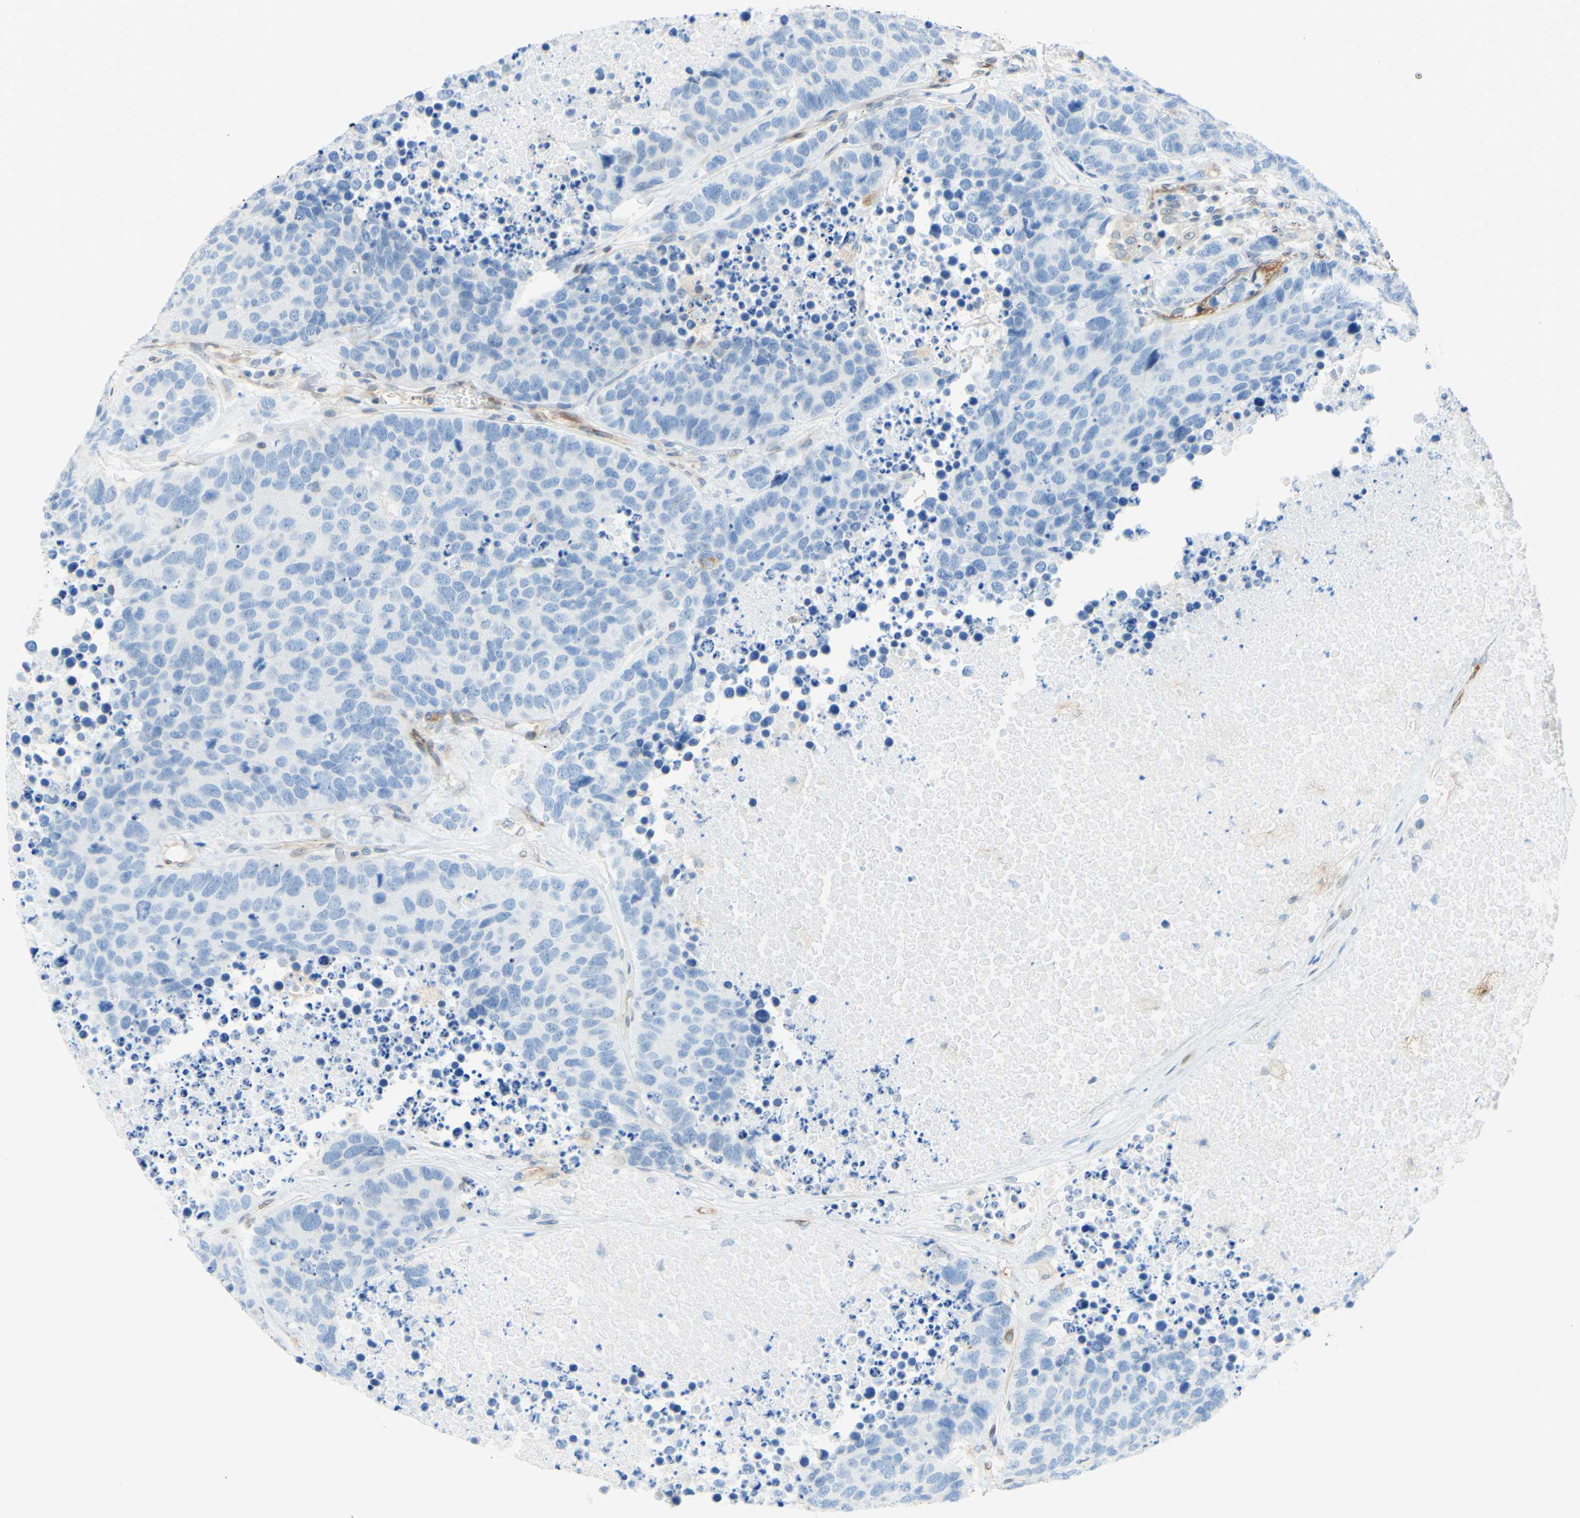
{"staining": {"intensity": "negative", "quantity": "none", "location": "none"}, "tissue": "carcinoid", "cell_type": "Tumor cells", "image_type": "cancer", "snomed": [{"axis": "morphology", "description": "Carcinoid, malignant, NOS"}, {"axis": "topography", "description": "Lung"}], "caption": "Human carcinoid stained for a protein using immunohistochemistry displays no positivity in tumor cells.", "gene": "ENDOD1", "patient": {"sex": "male", "age": 60}}